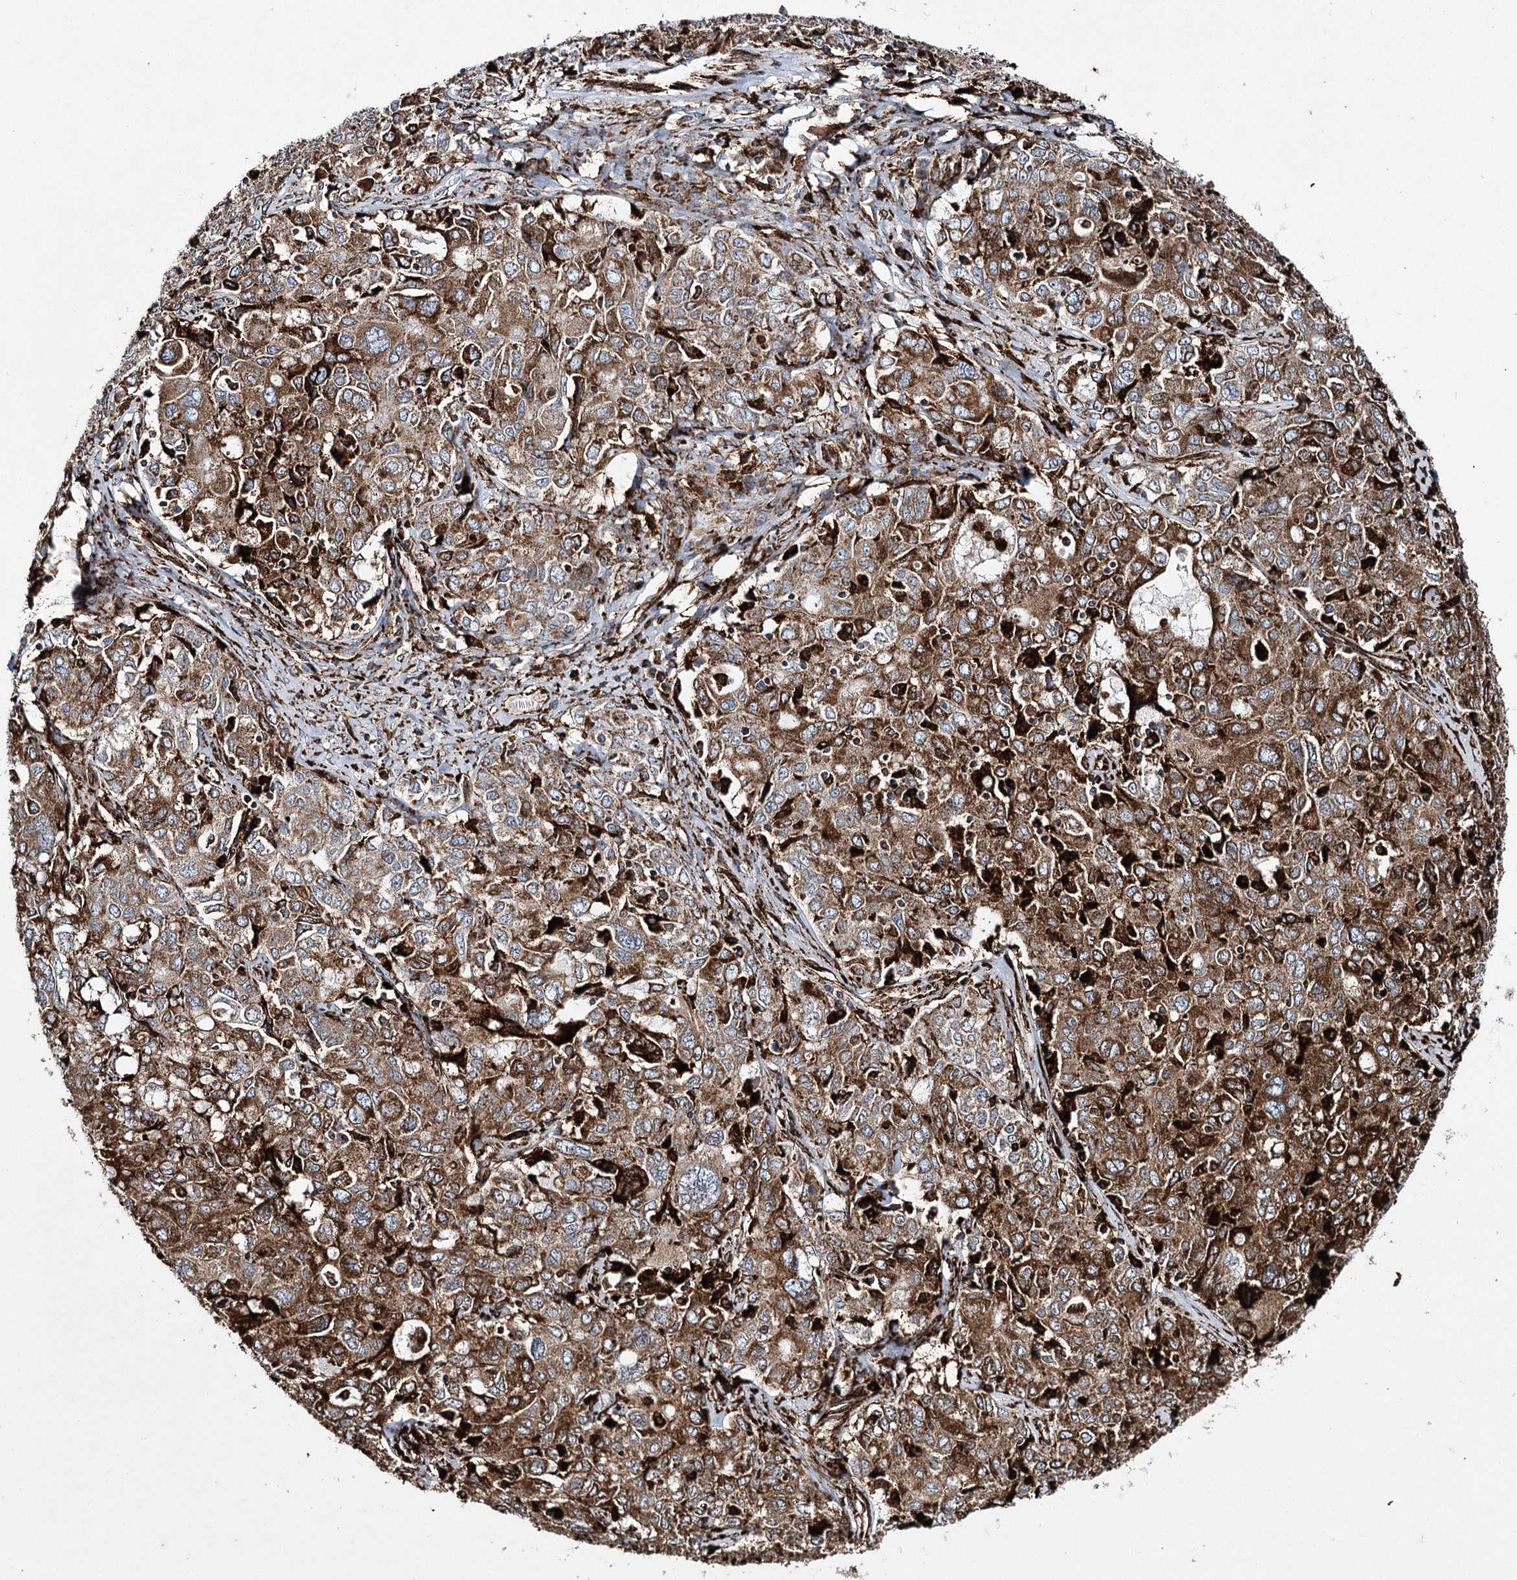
{"staining": {"intensity": "moderate", "quantity": ">75%", "location": "cytoplasmic/membranous"}, "tissue": "ovarian cancer", "cell_type": "Tumor cells", "image_type": "cancer", "snomed": [{"axis": "morphology", "description": "Carcinoma, endometroid"}, {"axis": "topography", "description": "Ovary"}], "caption": "Moderate cytoplasmic/membranous protein staining is identified in about >75% of tumor cells in ovarian cancer.", "gene": "DCUN1D4", "patient": {"sex": "female", "age": 62}}